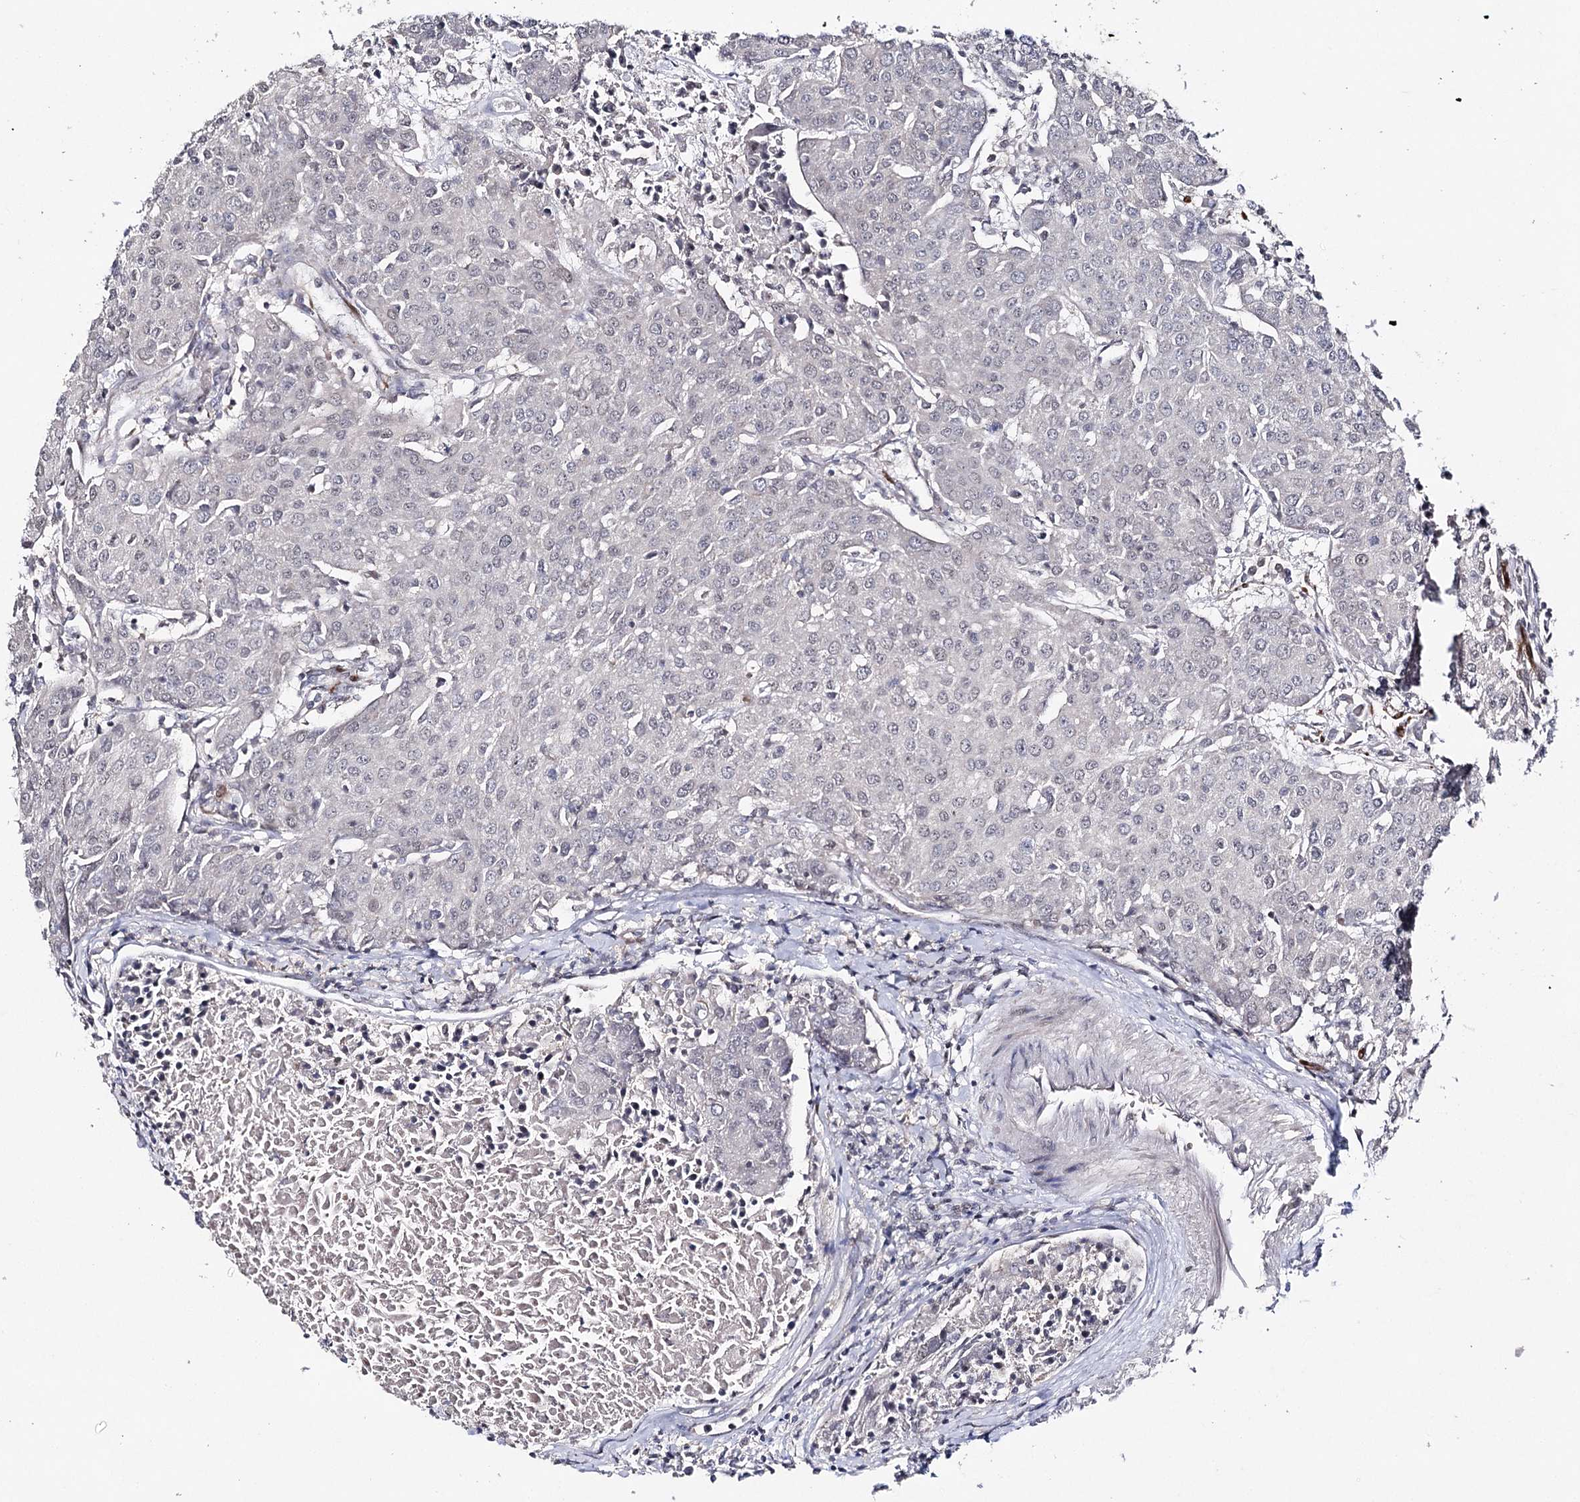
{"staining": {"intensity": "negative", "quantity": "none", "location": "none"}, "tissue": "urothelial cancer", "cell_type": "Tumor cells", "image_type": "cancer", "snomed": [{"axis": "morphology", "description": "Urothelial carcinoma, High grade"}, {"axis": "topography", "description": "Urinary bladder"}], "caption": "High power microscopy photomicrograph of an immunohistochemistry image of urothelial cancer, revealing no significant staining in tumor cells.", "gene": "HSD11B2", "patient": {"sex": "female", "age": 85}}